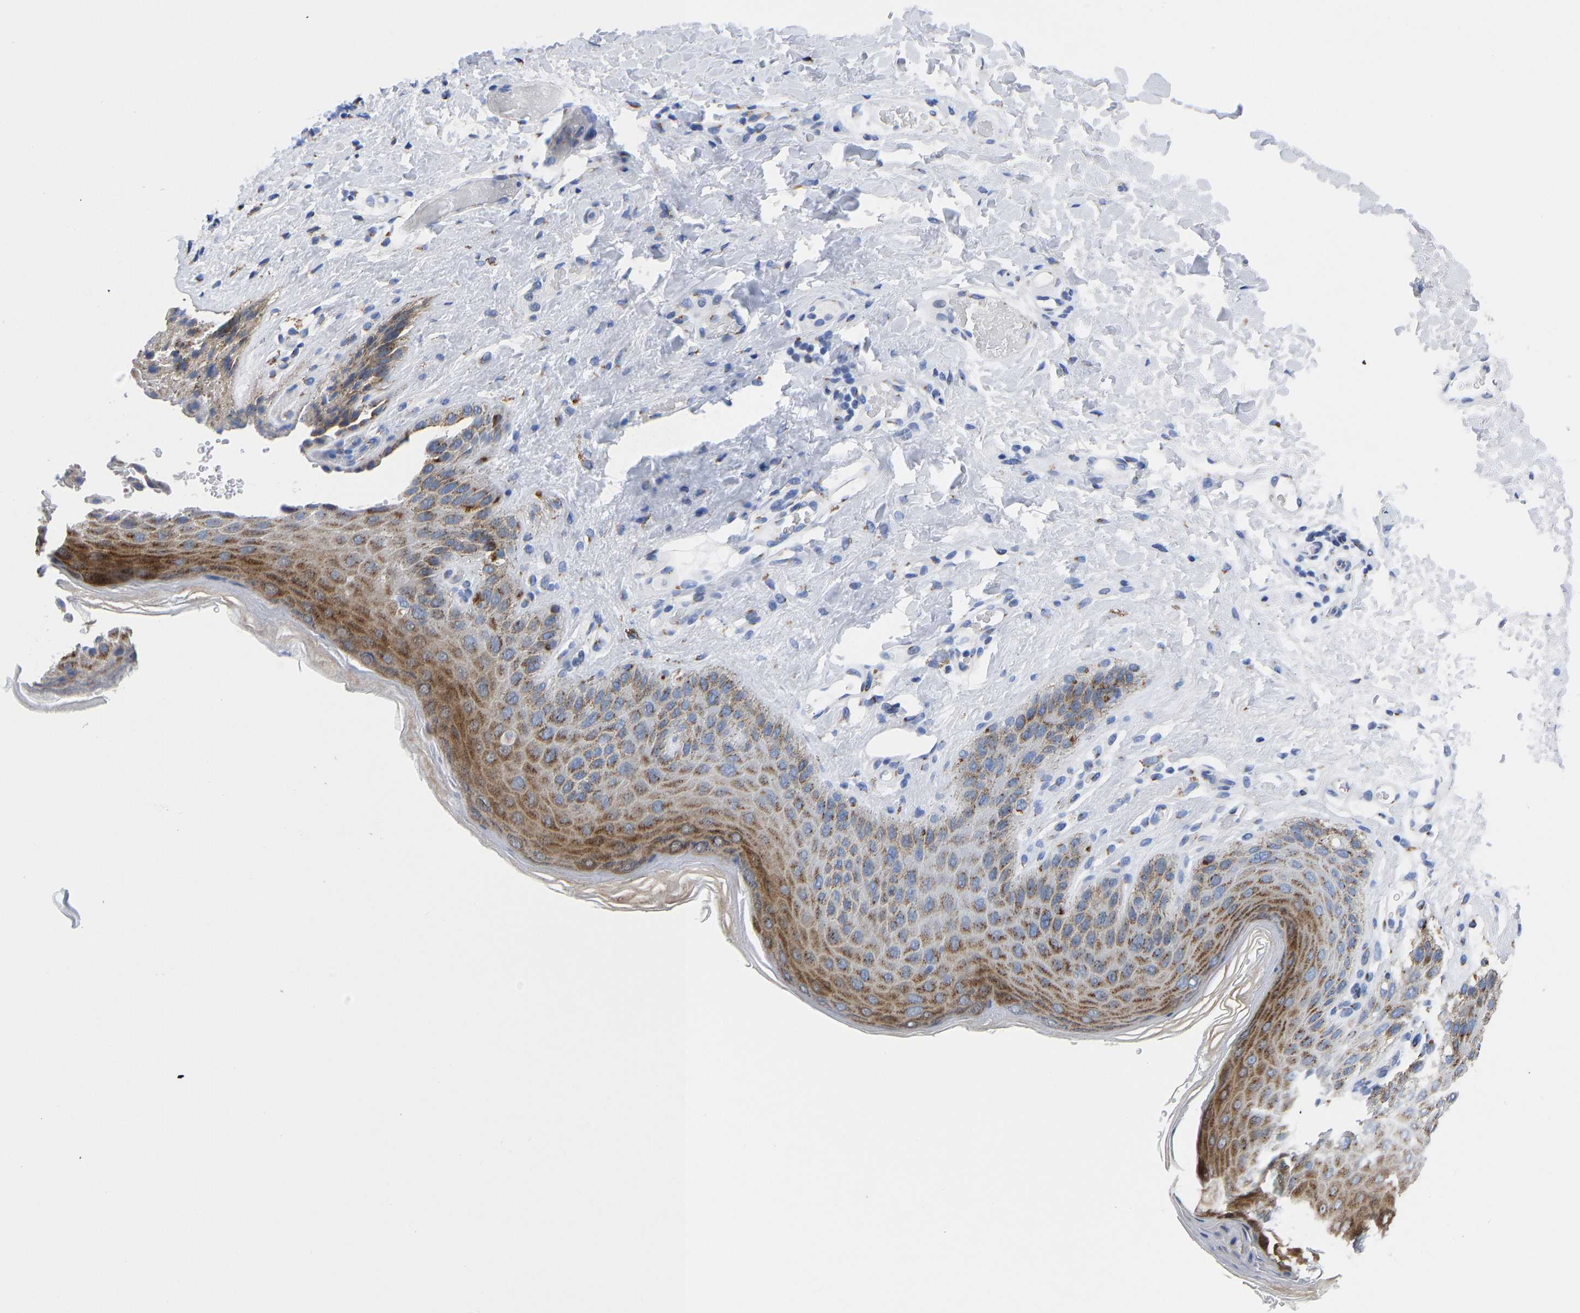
{"staining": {"intensity": "moderate", "quantity": "25%-75%", "location": "cytoplasmic/membranous"}, "tissue": "skin", "cell_type": "Epidermal cells", "image_type": "normal", "snomed": [{"axis": "morphology", "description": "Normal tissue, NOS"}, {"axis": "topography", "description": "Anal"}], "caption": "Epidermal cells display medium levels of moderate cytoplasmic/membranous expression in approximately 25%-75% of cells in benign human skin.", "gene": "TMEM87A", "patient": {"sex": "male", "age": 44}}